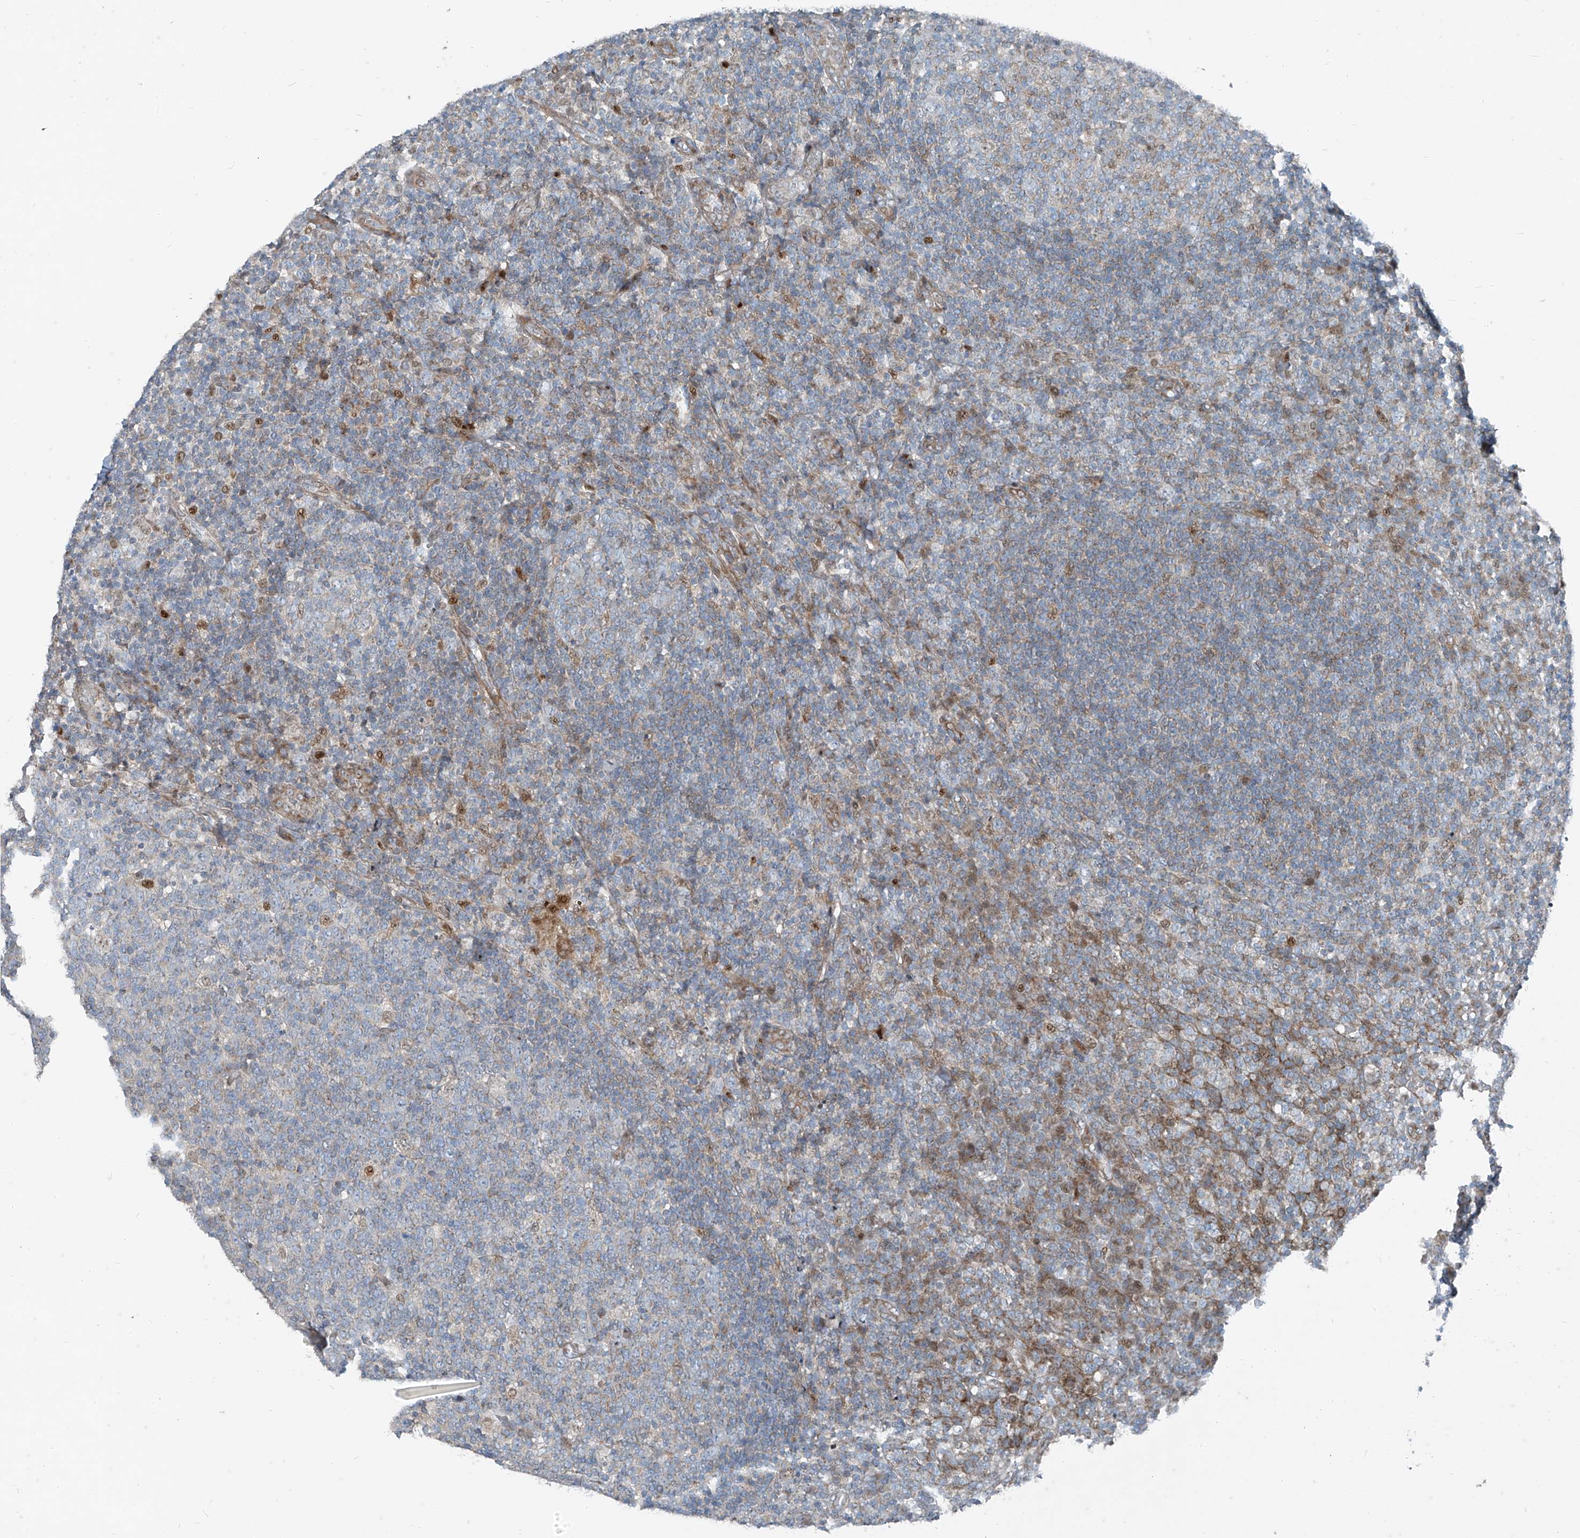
{"staining": {"intensity": "moderate", "quantity": "<25%", "location": "nuclear"}, "tissue": "tonsil", "cell_type": "Germinal center cells", "image_type": "normal", "snomed": [{"axis": "morphology", "description": "Normal tissue, NOS"}, {"axis": "topography", "description": "Tonsil"}], "caption": "Germinal center cells reveal low levels of moderate nuclear positivity in about <25% of cells in unremarkable human tonsil. Immunohistochemistry (ihc) stains the protein in brown and the nuclei are stained blue.", "gene": "PPCS", "patient": {"sex": "female", "age": 19}}